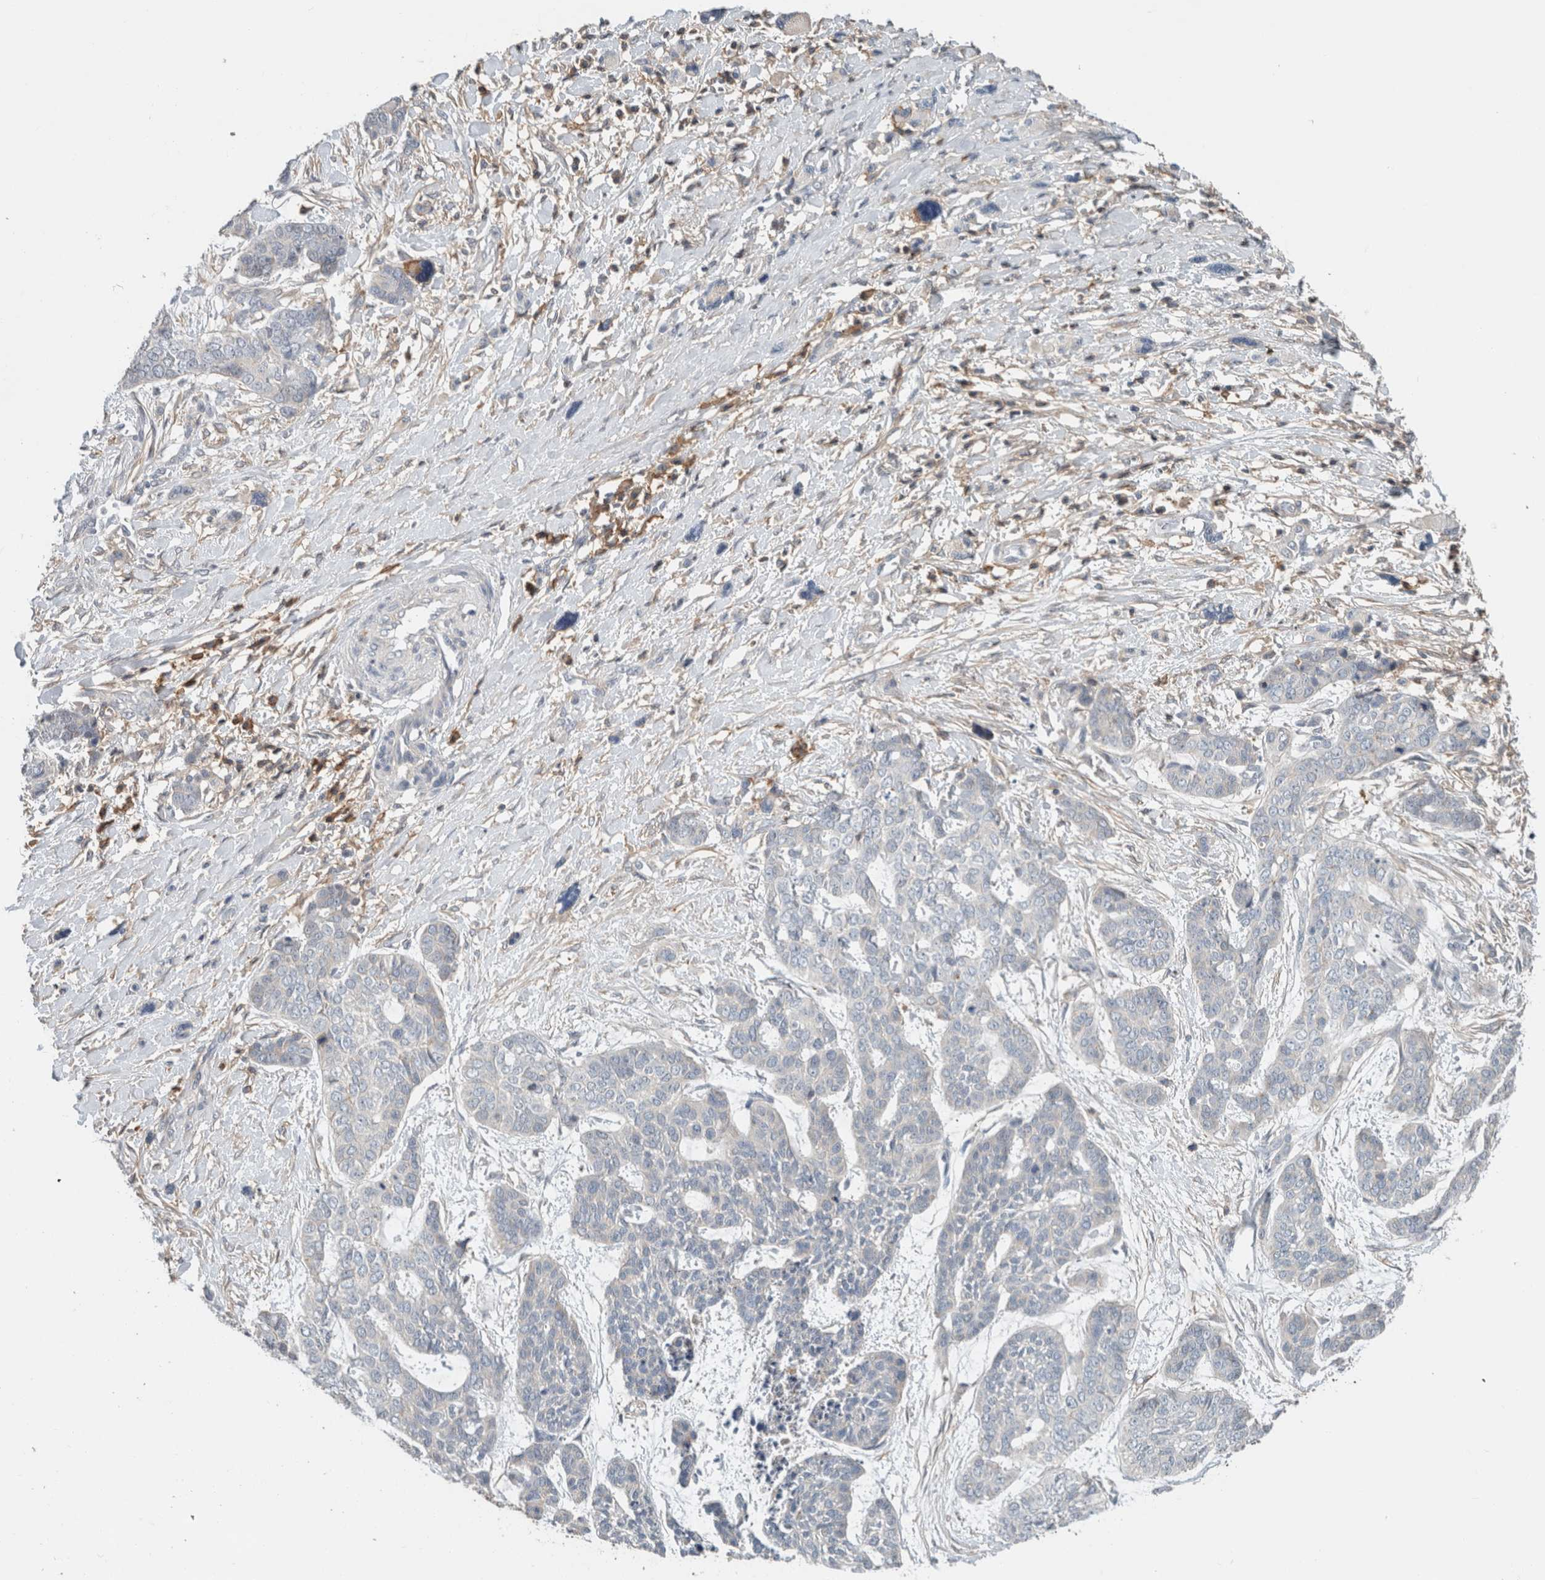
{"staining": {"intensity": "negative", "quantity": "none", "location": "none"}, "tissue": "skin cancer", "cell_type": "Tumor cells", "image_type": "cancer", "snomed": [{"axis": "morphology", "description": "Basal cell carcinoma"}, {"axis": "topography", "description": "Skin"}], "caption": "High power microscopy histopathology image of an immunohistochemistry micrograph of skin basal cell carcinoma, revealing no significant positivity in tumor cells.", "gene": "ERCC6L2", "patient": {"sex": "female", "age": 64}}